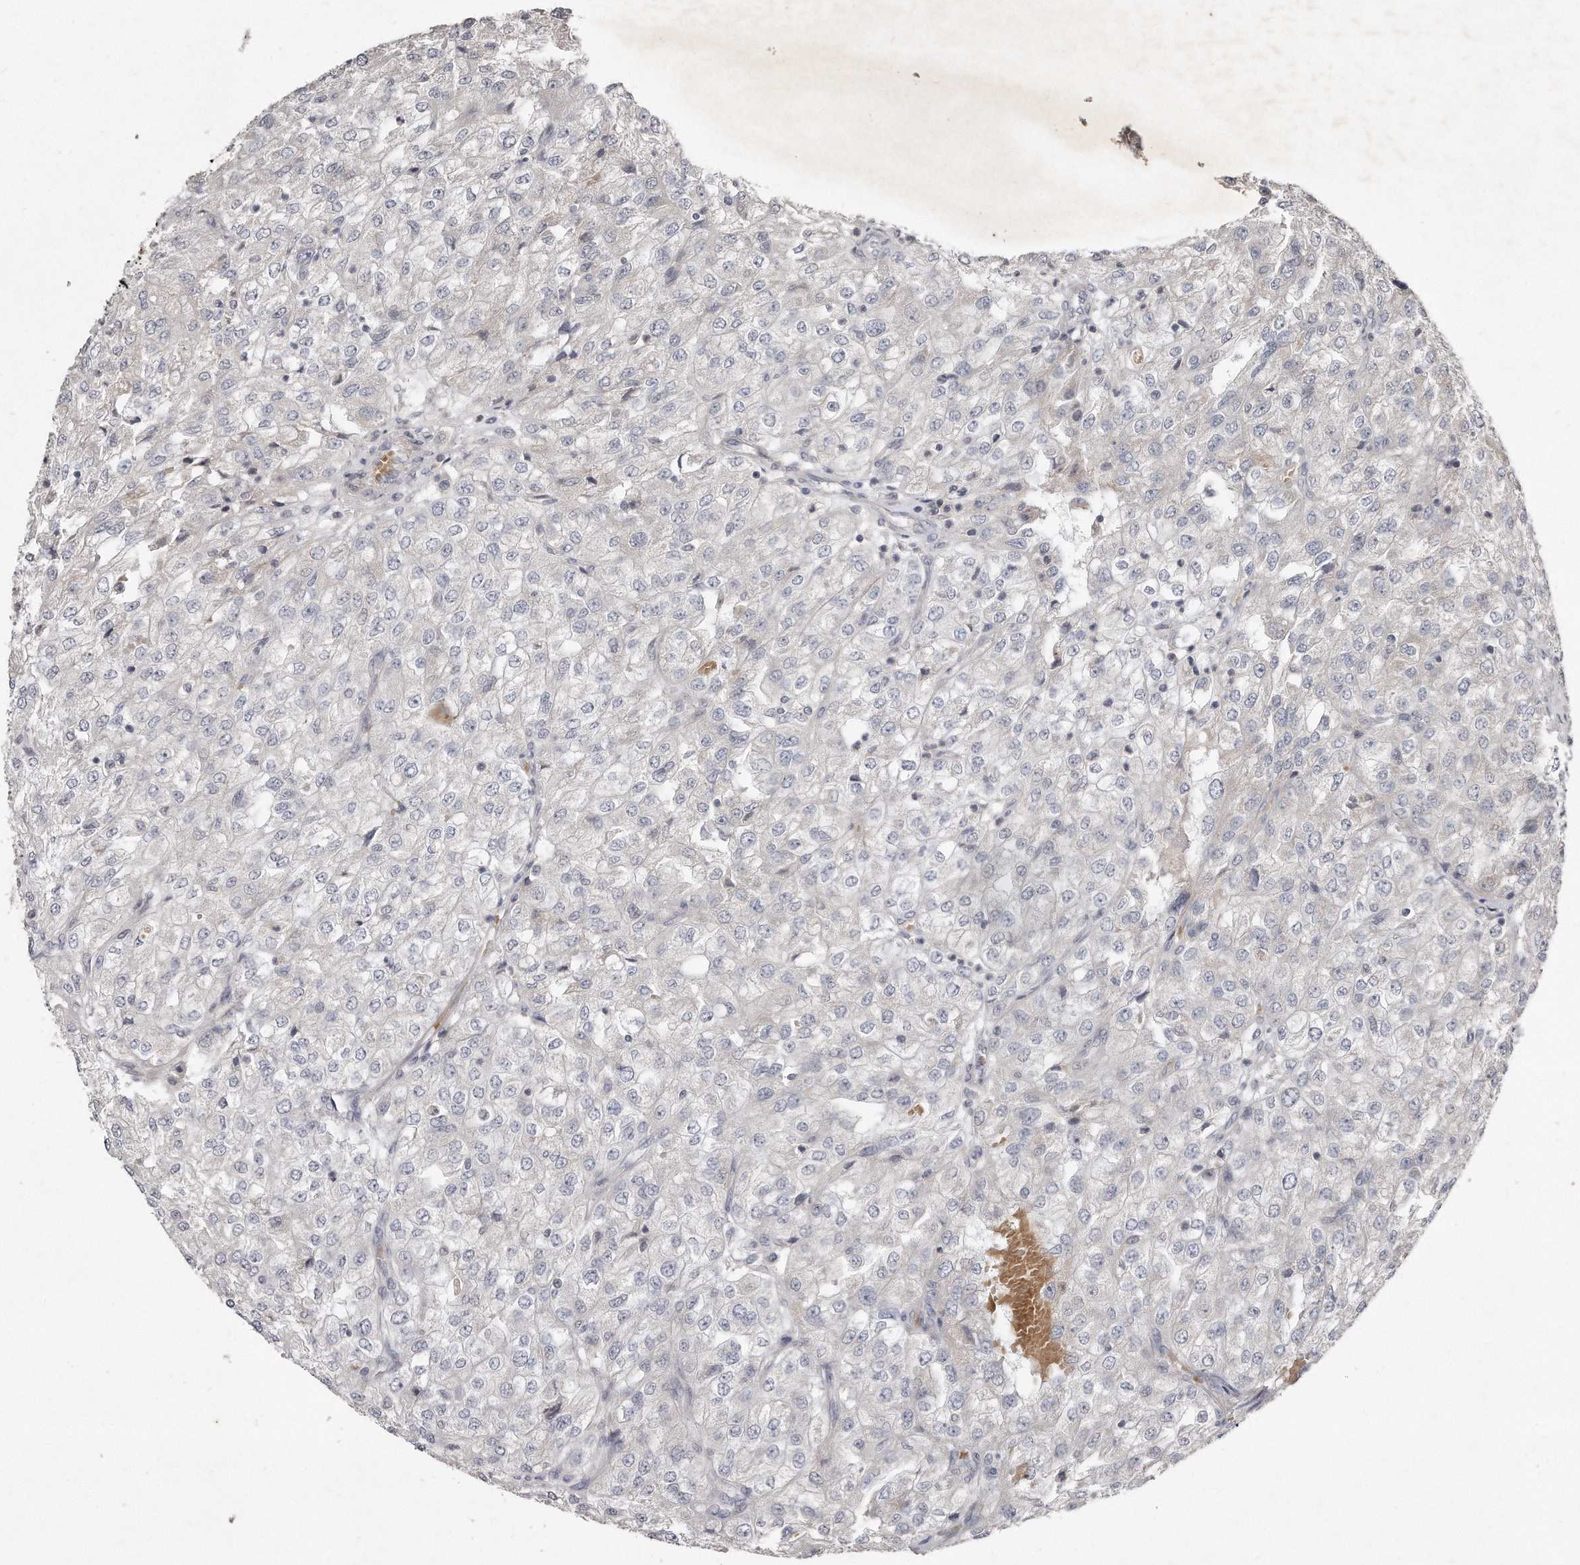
{"staining": {"intensity": "negative", "quantity": "none", "location": "none"}, "tissue": "renal cancer", "cell_type": "Tumor cells", "image_type": "cancer", "snomed": [{"axis": "morphology", "description": "Adenocarcinoma, NOS"}, {"axis": "topography", "description": "Kidney"}], "caption": "DAB immunohistochemical staining of renal cancer demonstrates no significant expression in tumor cells. (DAB immunohistochemistry (IHC), high magnification).", "gene": "TECR", "patient": {"sex": "female", "age": 54}}